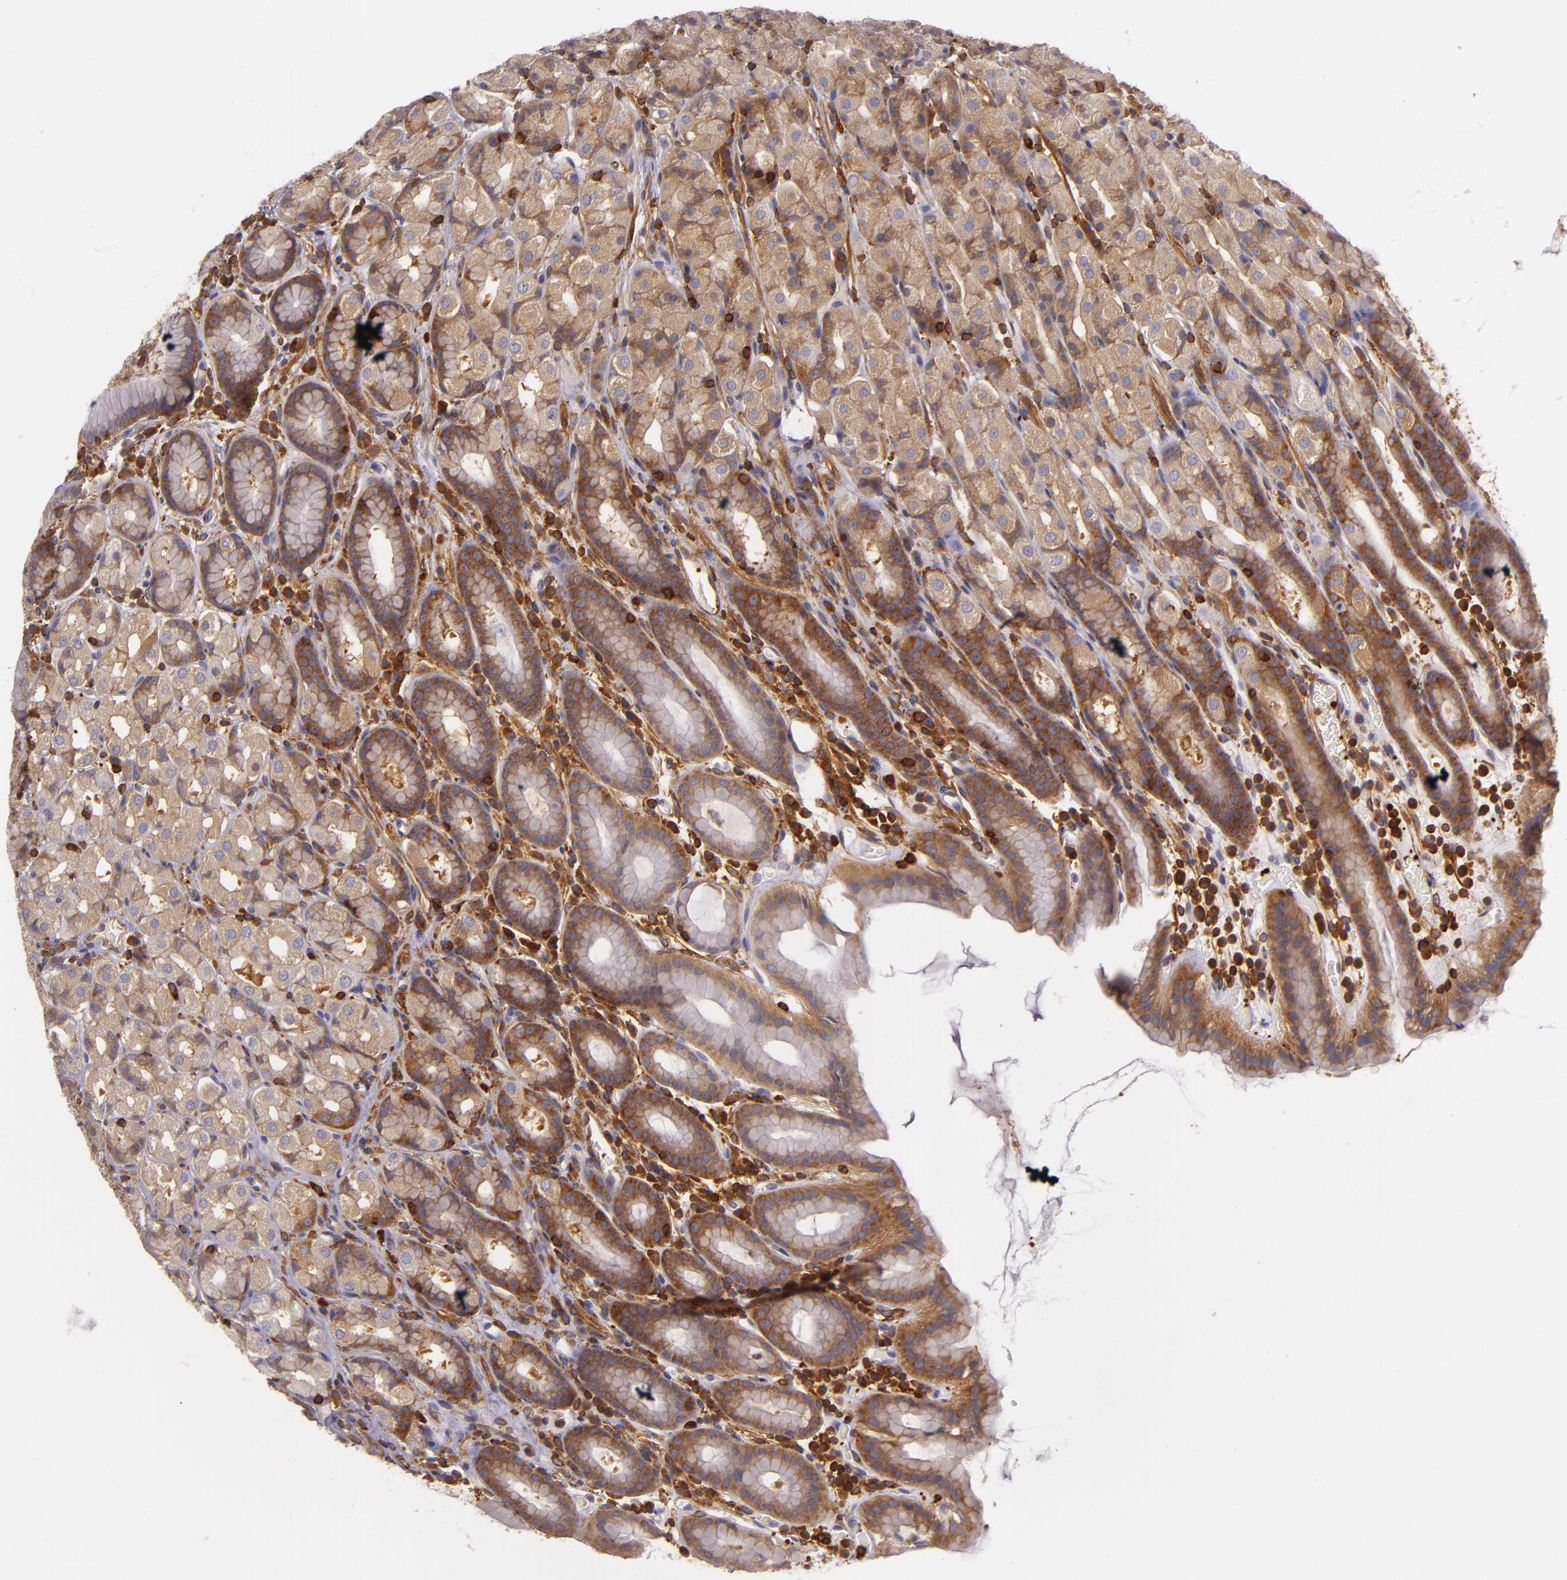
{"staining": {"intensity": "moderate", "quantity": ">75%", "location": "cytoplasmic/membranous"}, "tissue": "stomach", "cell_type": "Glandular cells", "image_type": "normal", "snomed": [{"axis": "morphology", "description": "Normal tissue, NOS"}, {"axis": "topography", "description": "Stomach, upper"}], "caption": "Immunohistochemical staining of benign stomach displays moderate cytoplasmic/membranous protein positivity in about >75% of glandular cells. The protein is shown in brown color, while the nuclei are stained blue.", "gene": "TLN1", "patient": {"sex": "male", "age": 68}}